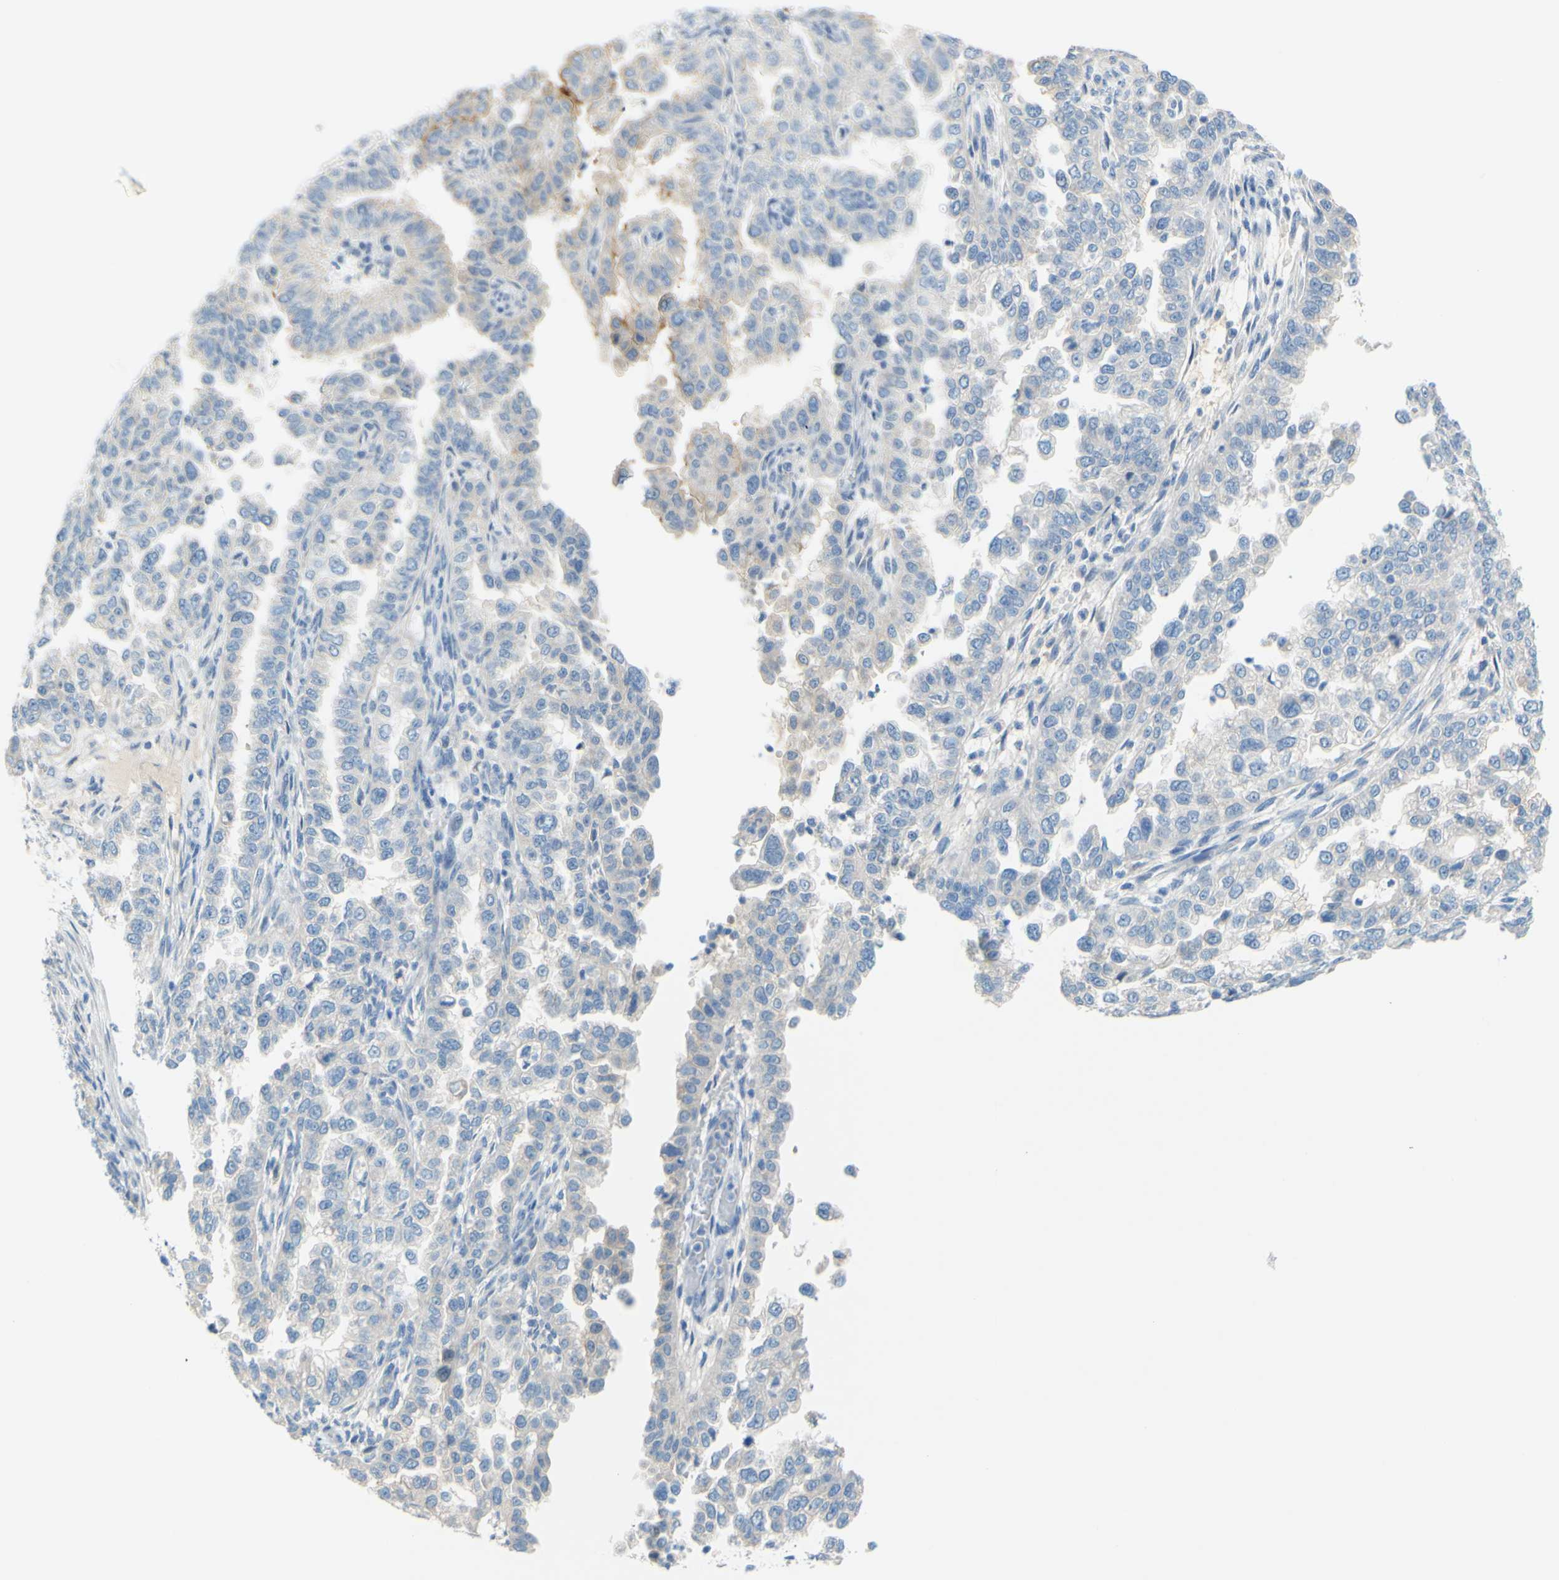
{"staining": {"intensity": "moderate", "quantity": "<25%", "location": "cytoplasmic/membranous"}, "tissue": "endometrial cancer", "cell_type": "Tumor cells", "image_type": "cancer", "snomed": [{"axis": "morphology", "description": "Adenocarcinoma, NOS"}, {"axis": "topography", "description": "Endometrium"}], "caption": "This photomicrograph displays adenocarcinoma (endometrial) stained with immunohistochemistry to label a protein in brown. The cytoplasmic/membranous of tumor cells show moderate positivity for the protein. Nuclei are counter-stained blue.", "gene": "SLC1A2", "patient": {"sex": "female", "age": 85}}